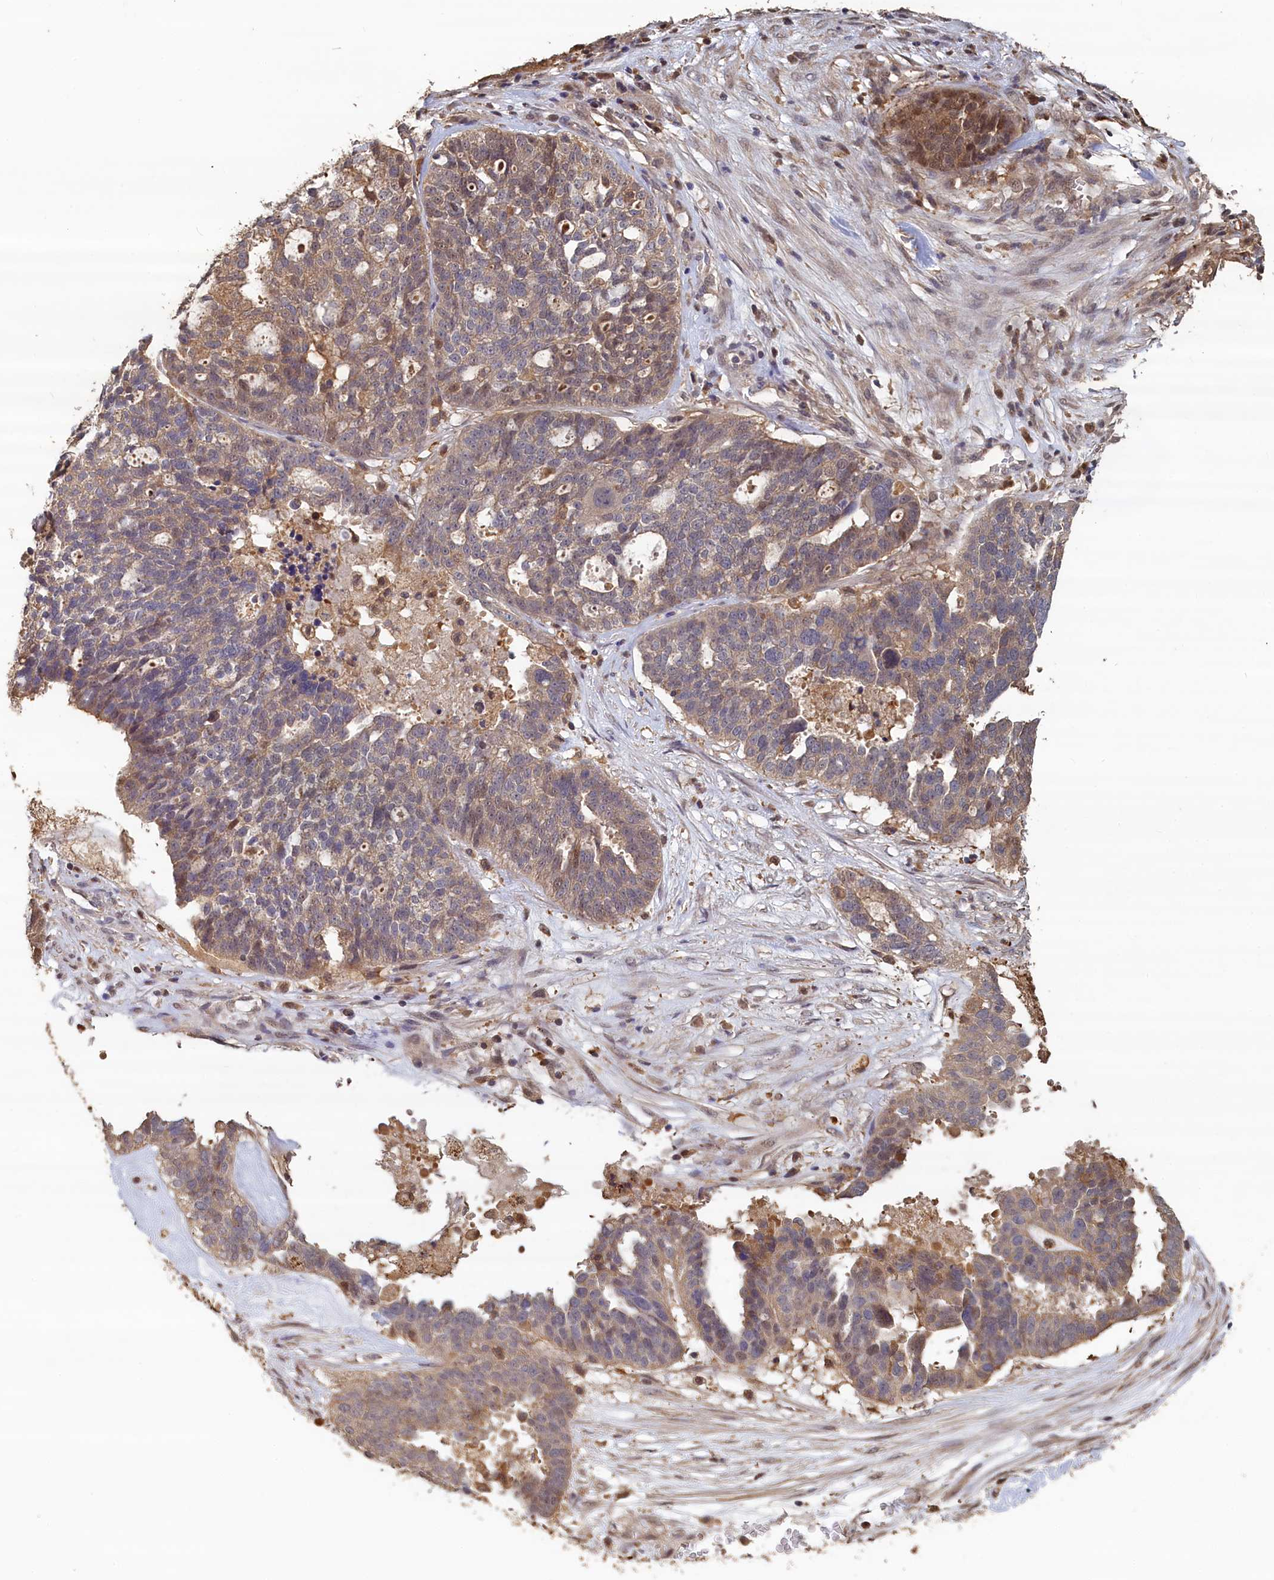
{"staining": {"intensity": "moderate", "quantity": "25%-75%", "location": "cytoplasmic/membranous"}, "tissue": "ovarian cancer", "cell_type": "Tumor cells", "image_type": "cancer", "snomed": [{"axis": "morphology", "description": "Cystadenocarcinoma, serous, NOS"}, {"axis": "topography", "description": "Ovary"}], "caption": "Protein analysis of ovarian cancer (serous cystadenocarcinoma) tissue reveals moderate cytoplasmic/membranous expression in approximately 25%-75% of tumor cells.", "gene": "UCHL3", "patient": {"sex": "female", "age": 59}}